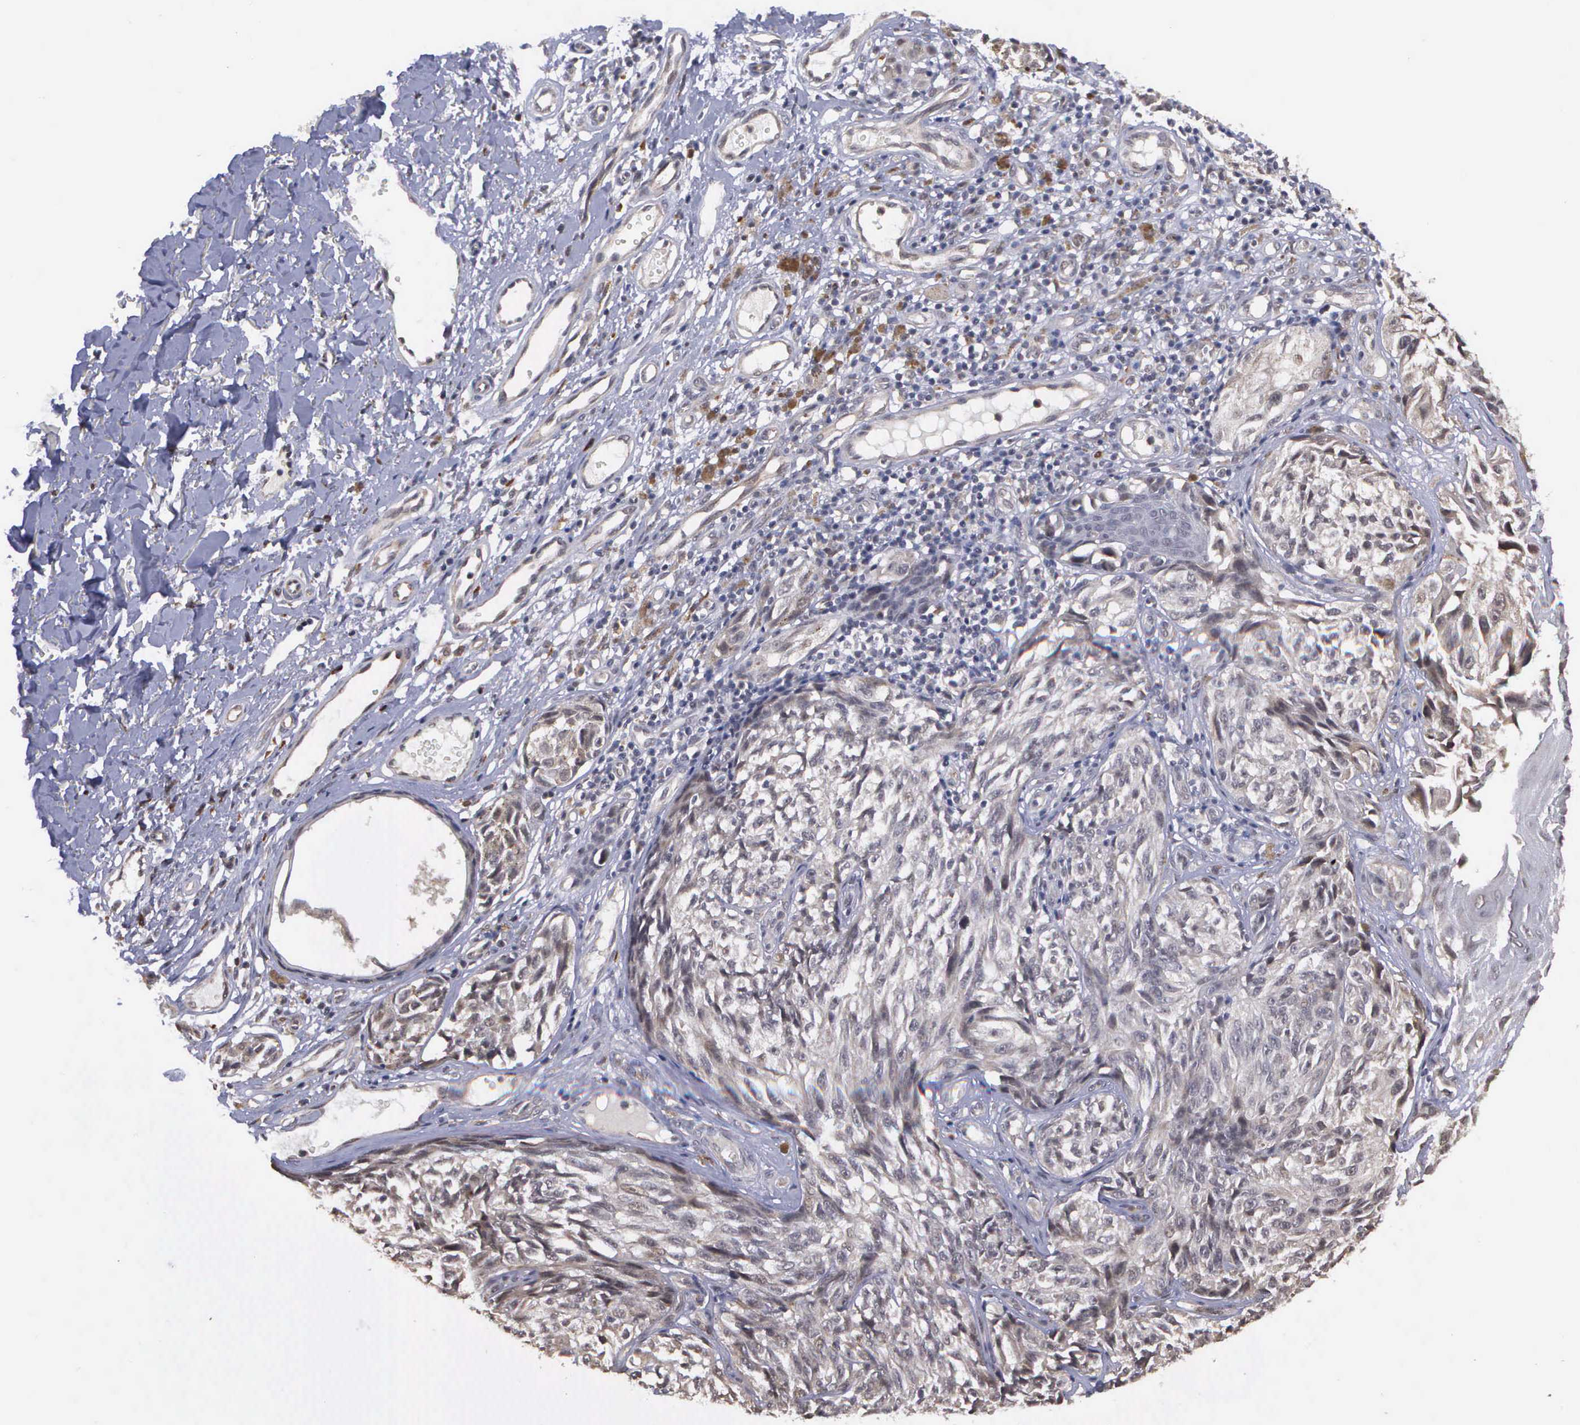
{"staining": {"intensity": "weak", "quantity": "<25%", "location": "cytoplasmic/membranous"}, "tissue": "melanoma", "cell_type": "Tumor cells", "image_type": "cancer", "snomed": [{"axis": "morphology", "description": "Malignant melanoma, NOS"}, {"axis": "topography", "description": "Skin"}], "caption": "Image shows no protein positivity in tumor cells of melanoma tissue. (DAB (3,3'-diaminobenzidine) immunohistochemistry with hematoxylin counter stain).", "gene": "MAP3K9", "patient": {"sex": "male", "age": 67}}